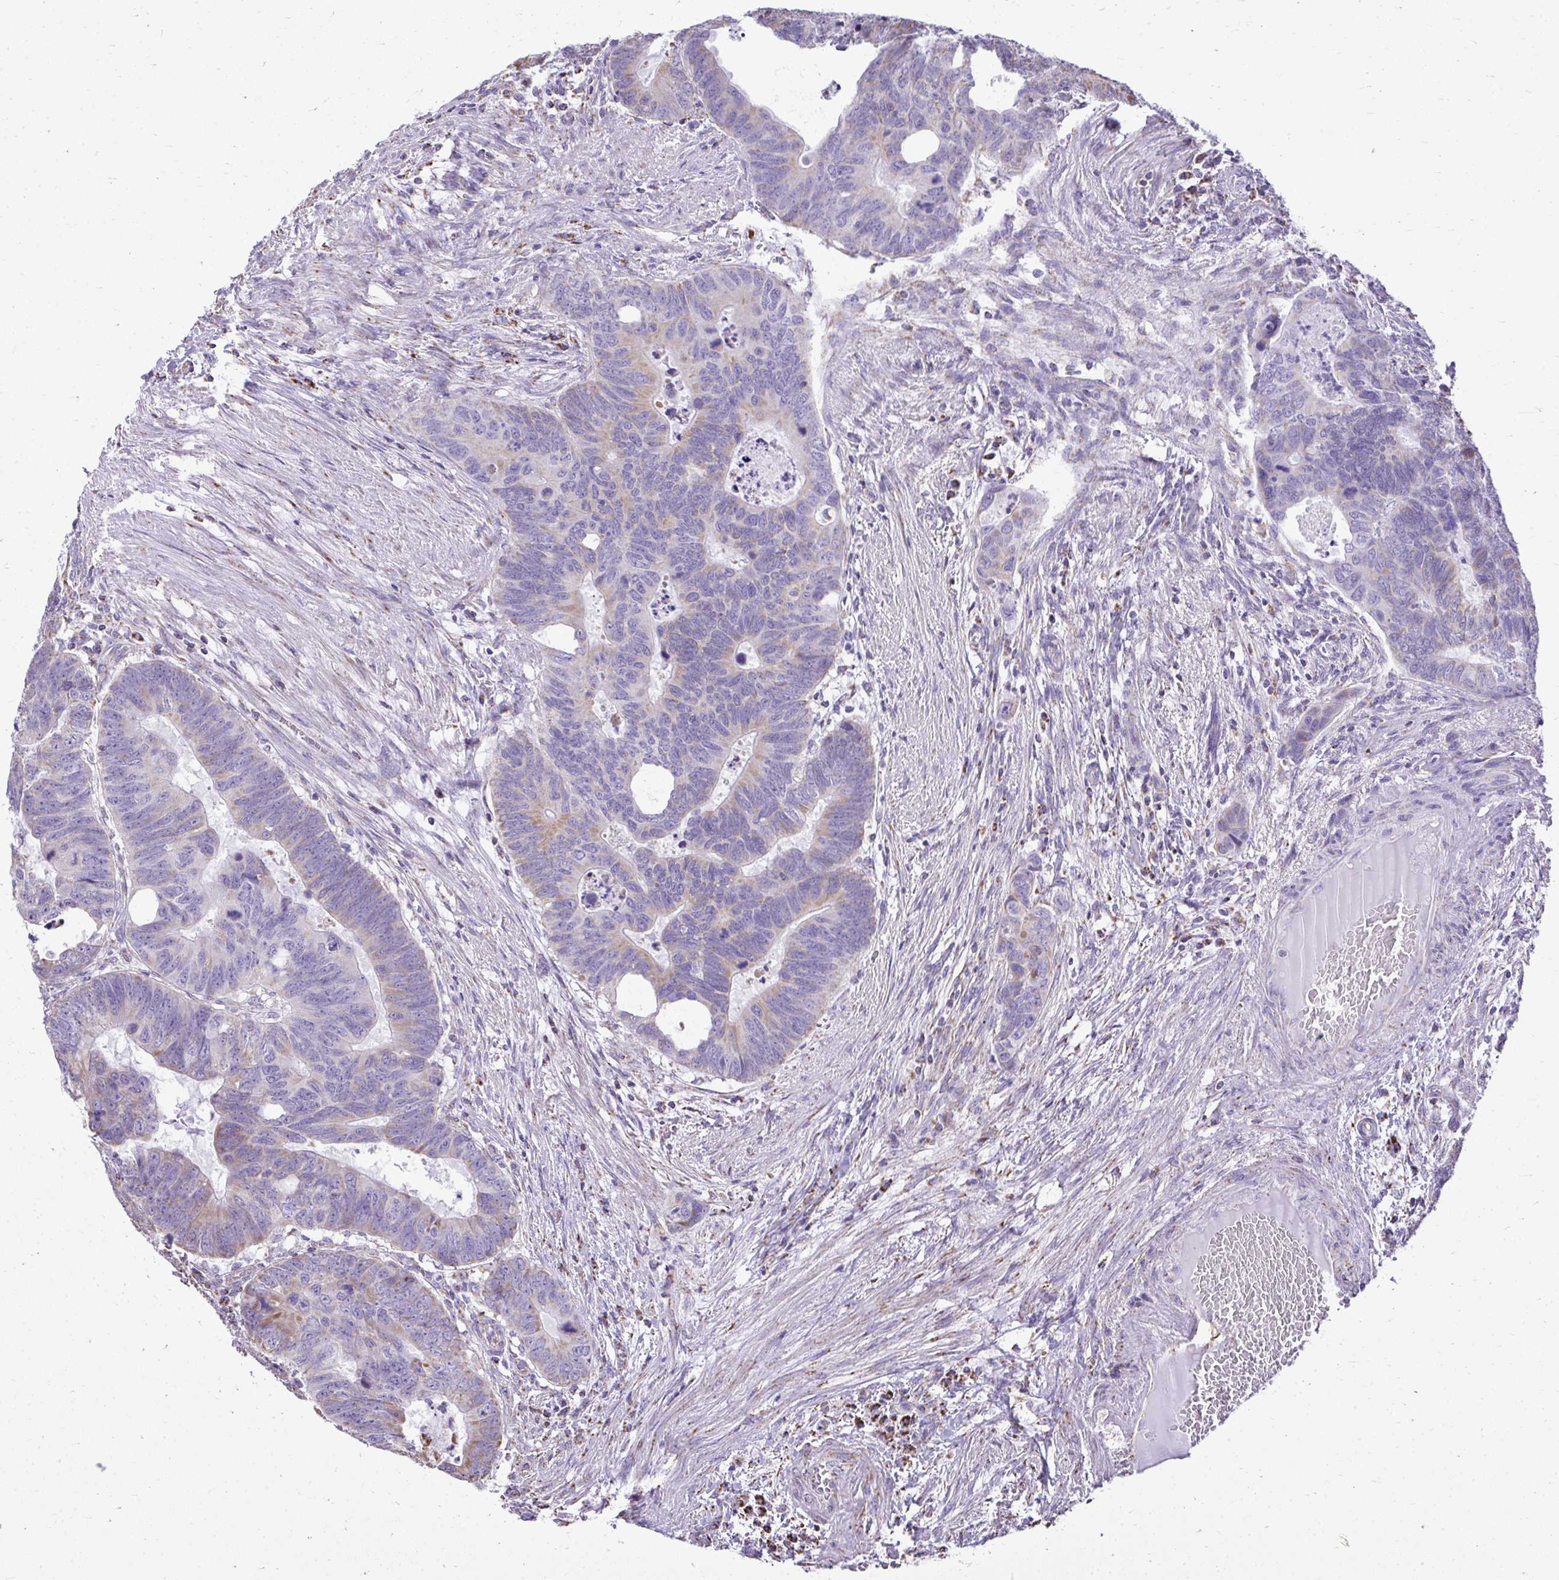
{"staining": {"intensity": "weak", "quantity": "25%-75%", "location": "cytoplasmic/membranous"}, "tissue": "colorectal cancer", "cell_type": "Tumor cells", "image_type": "cancer", "snomed": [{"axis": "morphology", "description": "Adenocarcinoma, NOS"}, {"axis": "topography", "description": "Colon"}], "caption": "Approximately 25%-75% of tumor cells in colorectal cancer reveal weak cytoplasmic/membranous protein expression as visualized by brown immunohistochemical staining.", "gene": "MPZL2", "patient": {"sex": "male", "age": 62}}